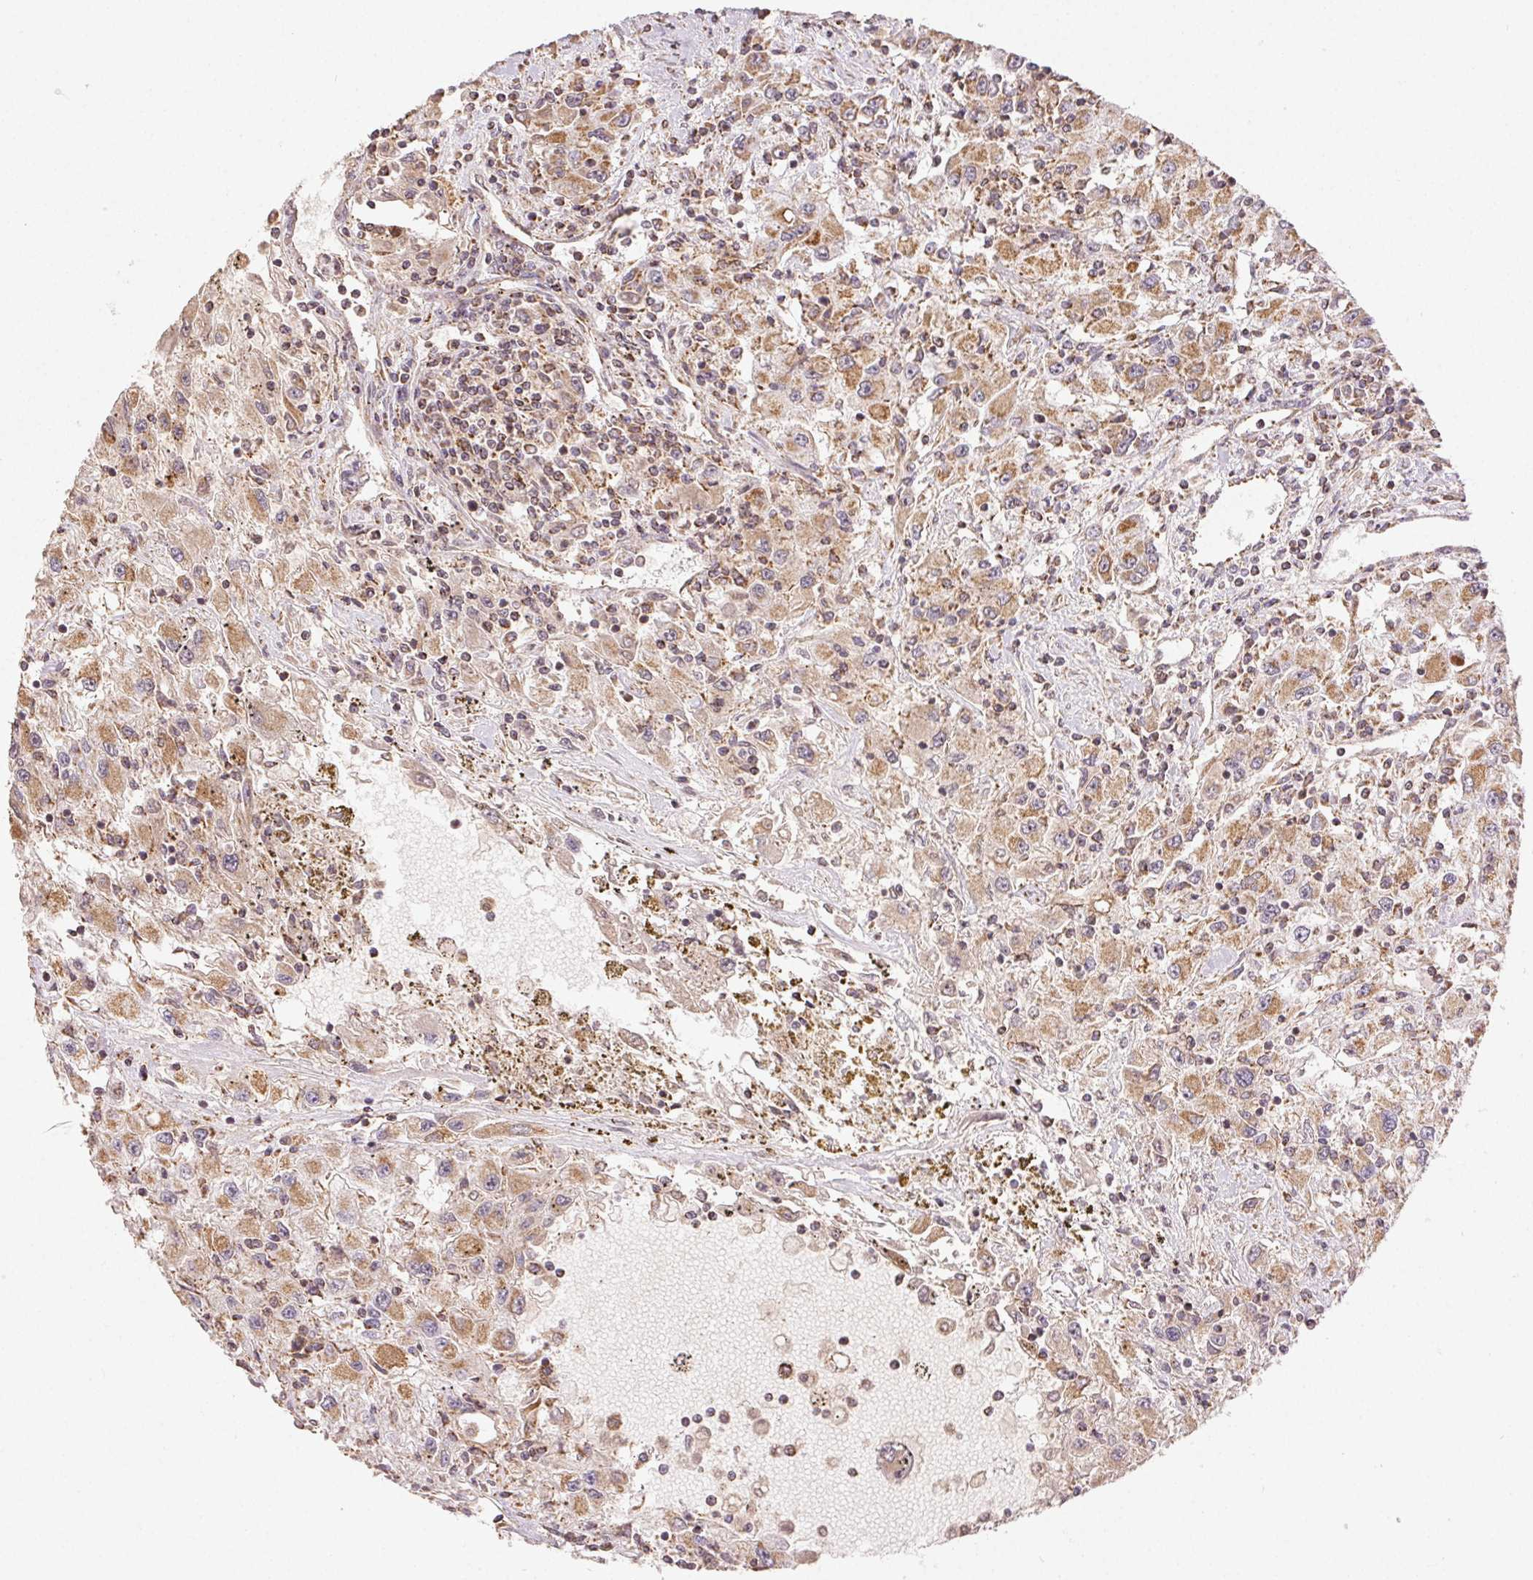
{"staining": {"intensity": "moderate", "quantity": ">75%", "location": "cytoplasmic/membranous"}, "tissue": "renal cancer", "cell_type": "Tumor cells", "image_type": "cancer", "snomed": [{"axis": "morphology", "description": "Adenocarcinoma, NOS"}, {"axis": "topography", "description": "Kidney"}], "caption": "Renal adenocarcinoma stained for a protein (brown) demonstrates moderate cytoplasmic/membranous positive staining in approximately >75% of tumor cells.", "gene": "CLASP1", "patient": {"sex": "female", "age": 67}}